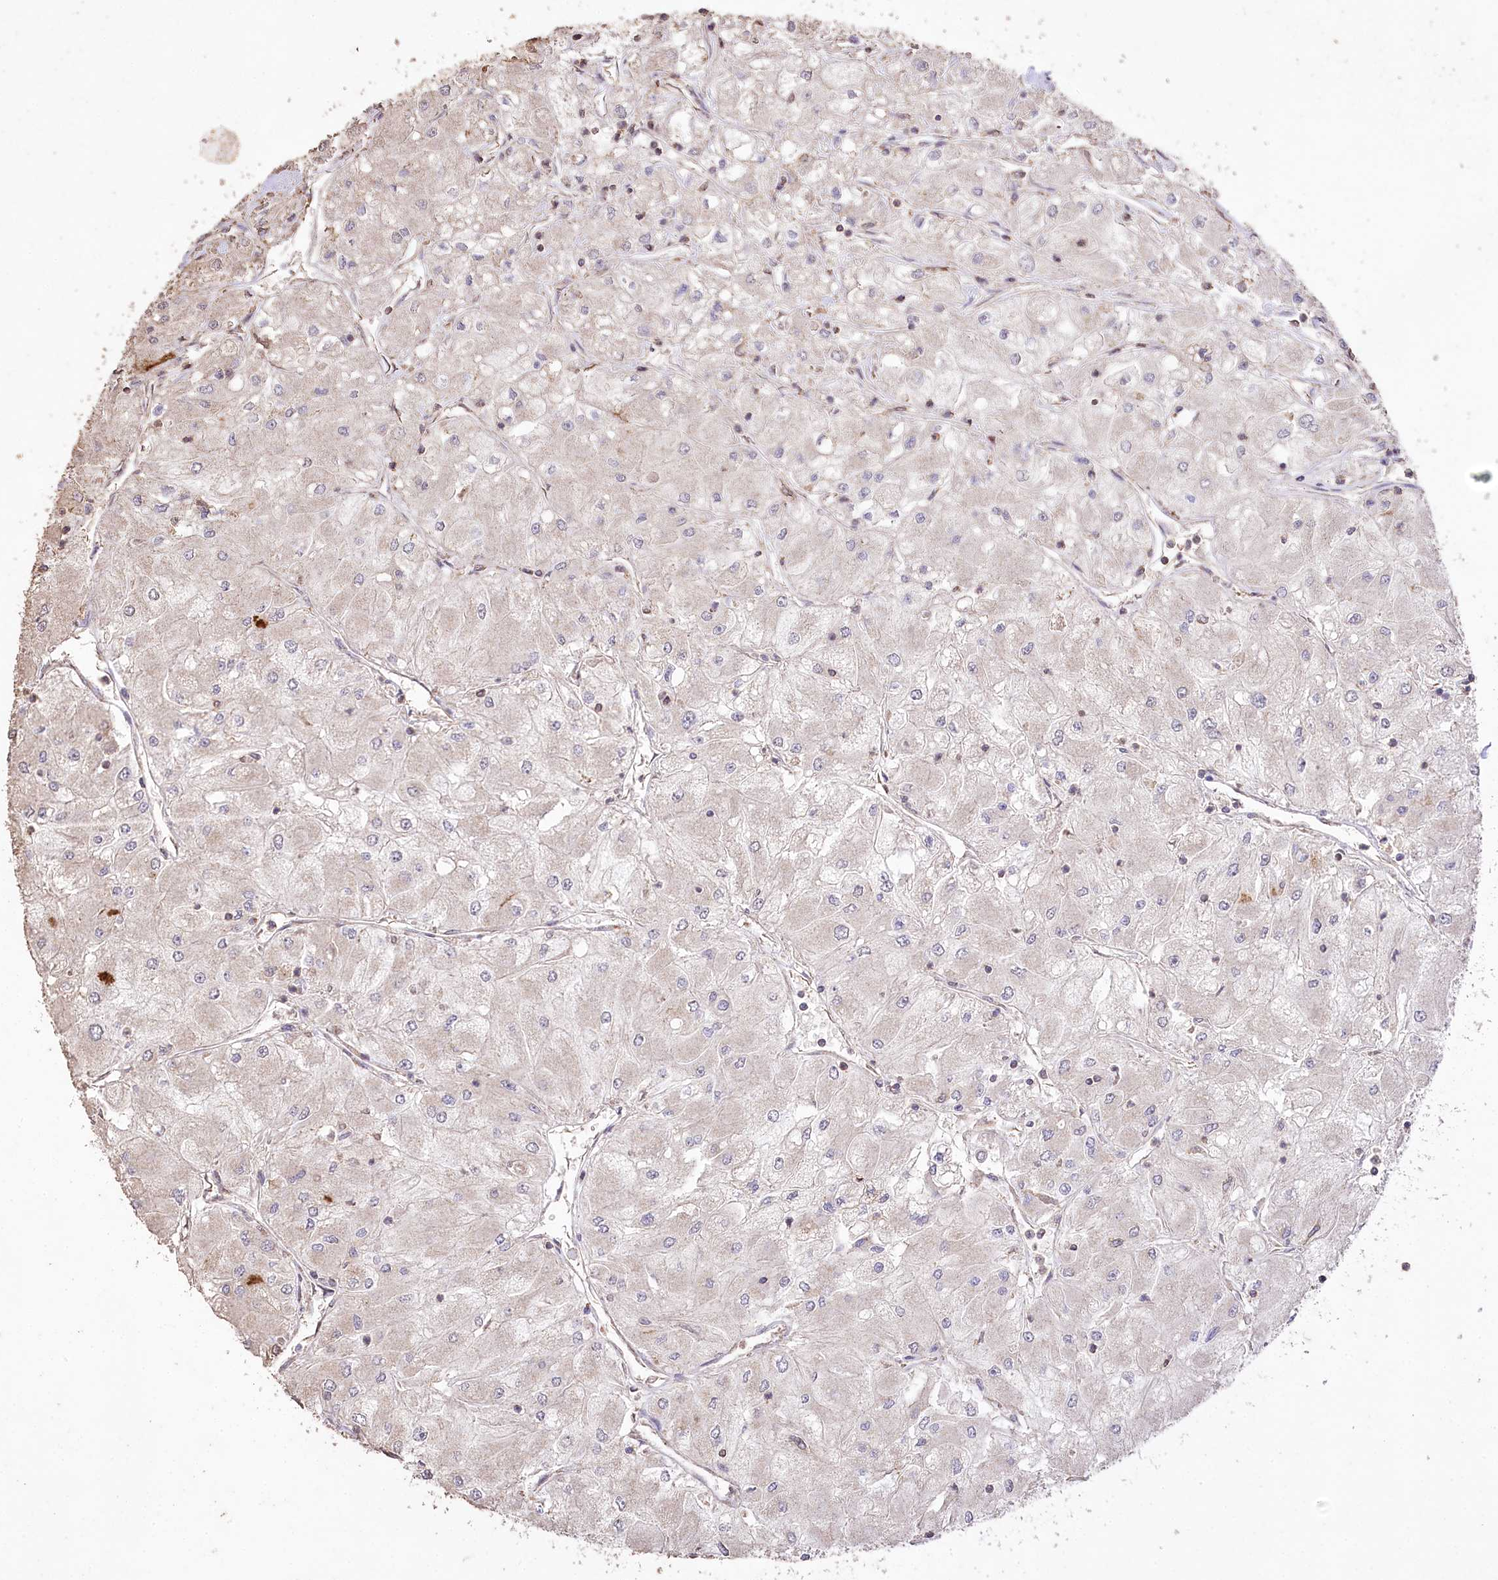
{"staining": {"intensity": "negative", "quantity": "none", "location": "none"}, "tissue": "renal cancer", "cell_type": "Tumor cells", "image_type": "cancer", "snomed": [{"axis": "morphology", "description": "Adenocarcinoma, NOS"}, {"axis": "topography", "description": "Kidney"}], "caption": "An image of renal cancer (adenocarcinoma) stained for a protein exhibits no brown staining in tumor cells.", "gene": "IREB2", "patient": {"sex": "male", "age": 80}}